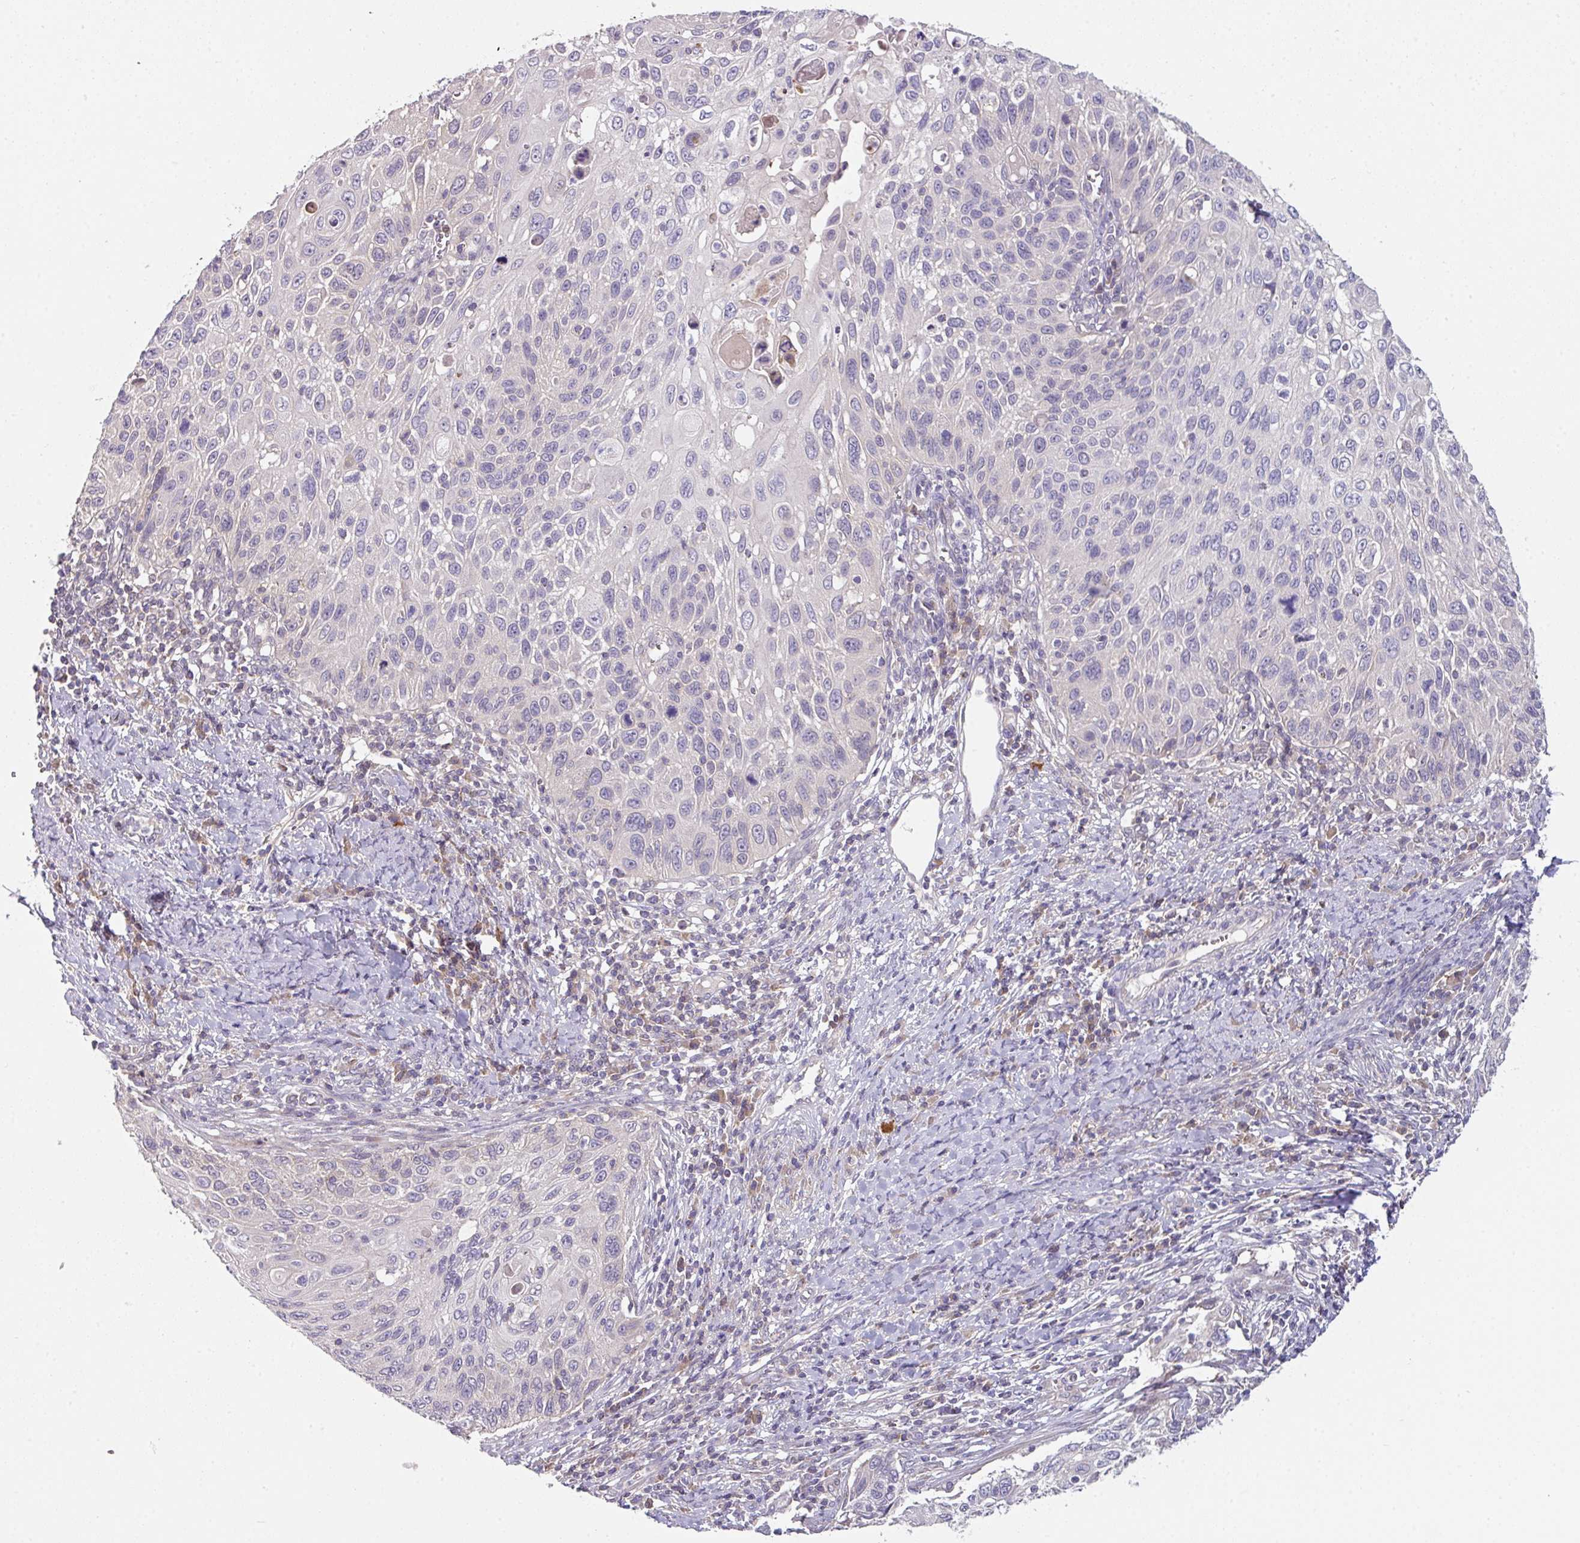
{"staining": {"intensity": "negative", "quantity": "none", "location": "none"}, "tissue": "cervical cancer", "cell_type": "Tumor cells", "image_type": "cancer", "snomed": [{"axis": "morphology", "description": "Squamous cell carcinoma, NOS"}, {"axis": "topography", "description": "Cervix"}], "caption": "Protein analysis of cervical cancer shows no significant staining in tumor cells. (Stains: DAB (3,3'-diaminobenzidine) IHC with hematoxylin counter stain, Microscopy: brightfield microscopy at high magnification).", "gene": "SLAMF6", "patient": {"sex": "female", "age": 70}}